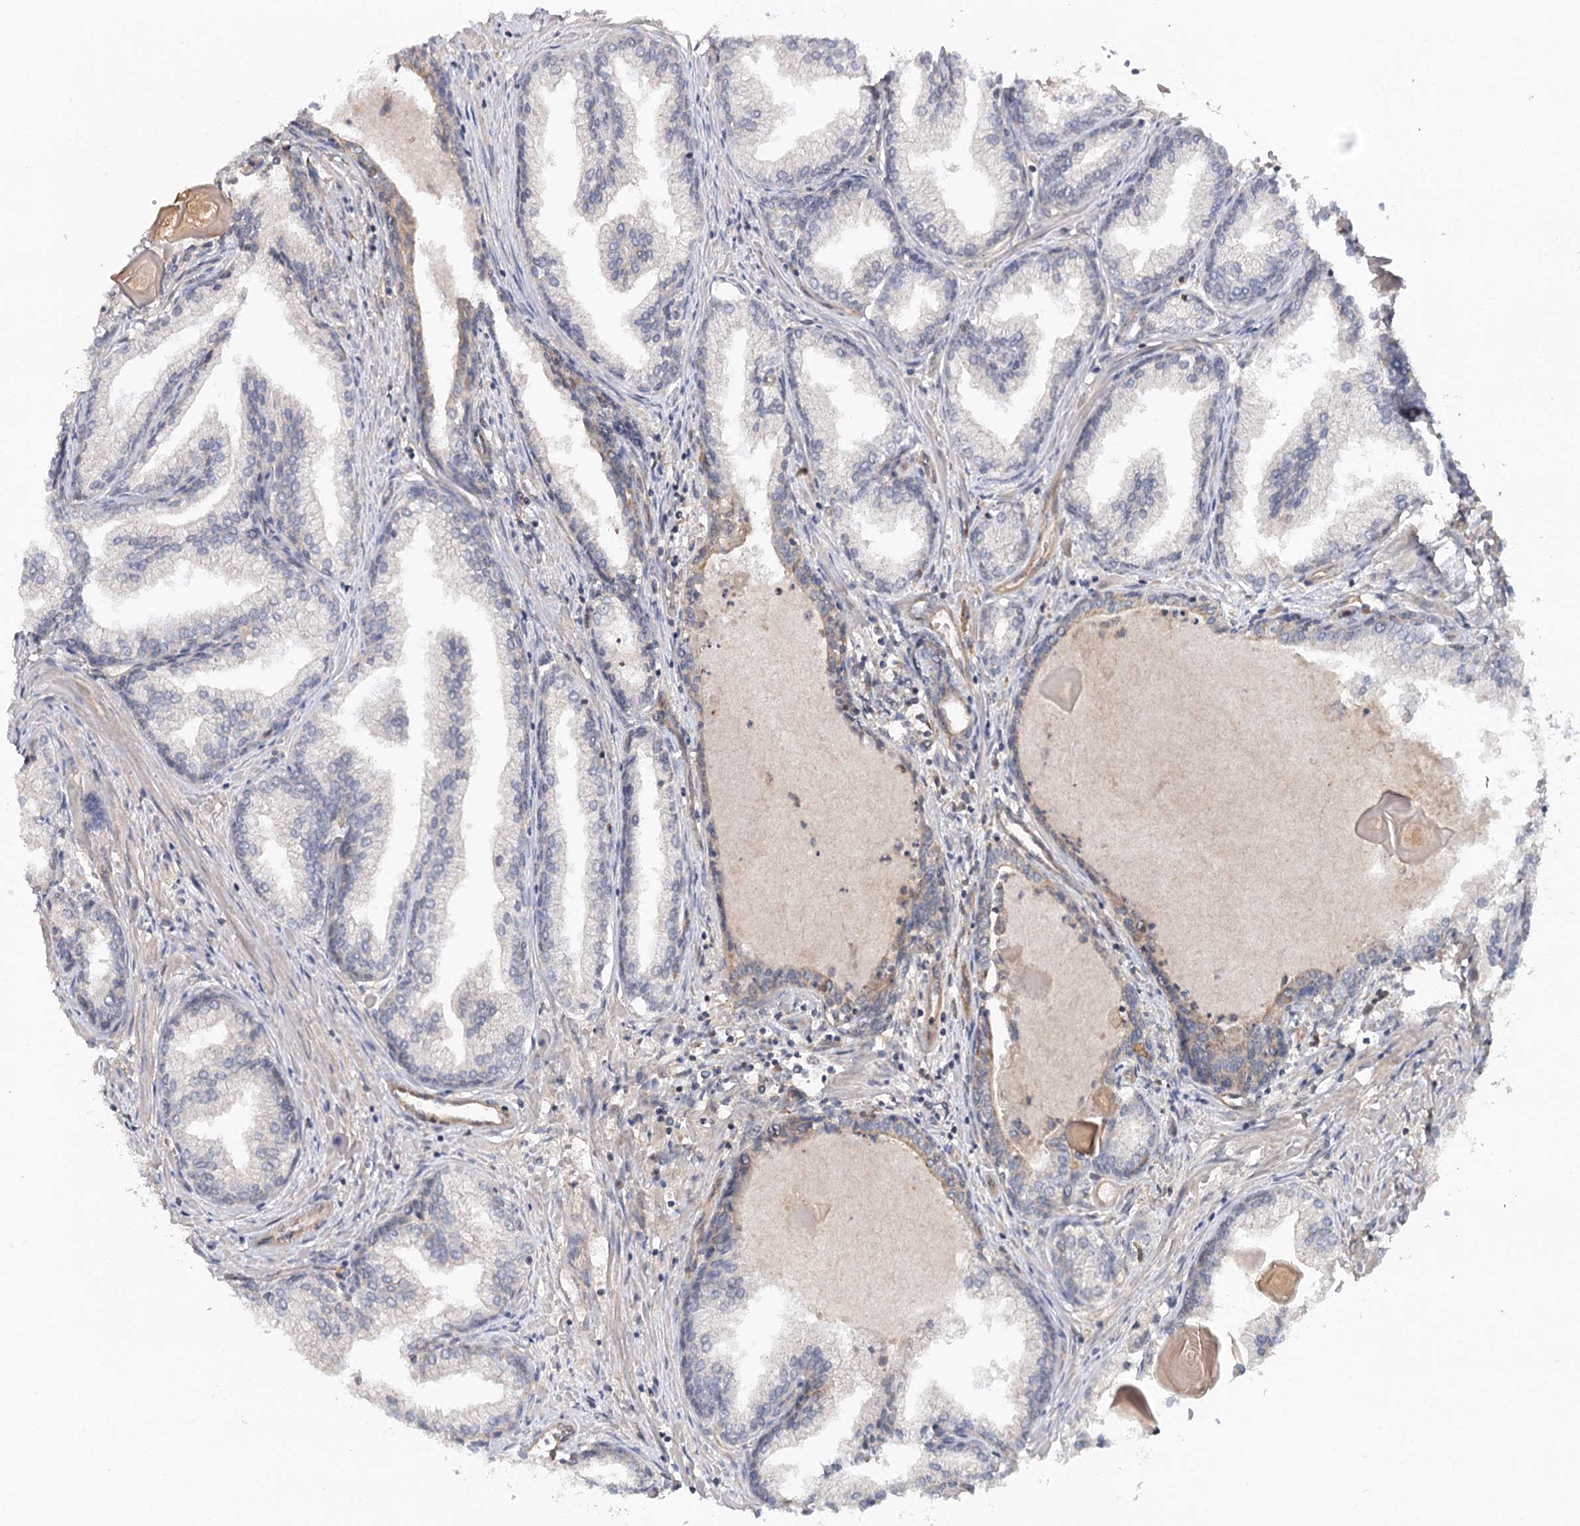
{"staining": {"intensity": "weak", "quantity": "<25%", "location": "cytoplasmic/membranous"}, "tissue": "prostate cancer", "cell_type": "Tumor cells", "image_type": "cancer", "snomed": [{"axis": "morphology", "description": "Adenocarcinoma, High grade"}, {"axis": "topography", "description": "Prostate"}], "caption": "Immunohistochemistry of prostate adenocarcinoma (high-grade) demonstrates no staining in tumor cells. Nuclei are stained in blue.", "gene": "BCR", "patient": {"sex": "male", "age": 68}}